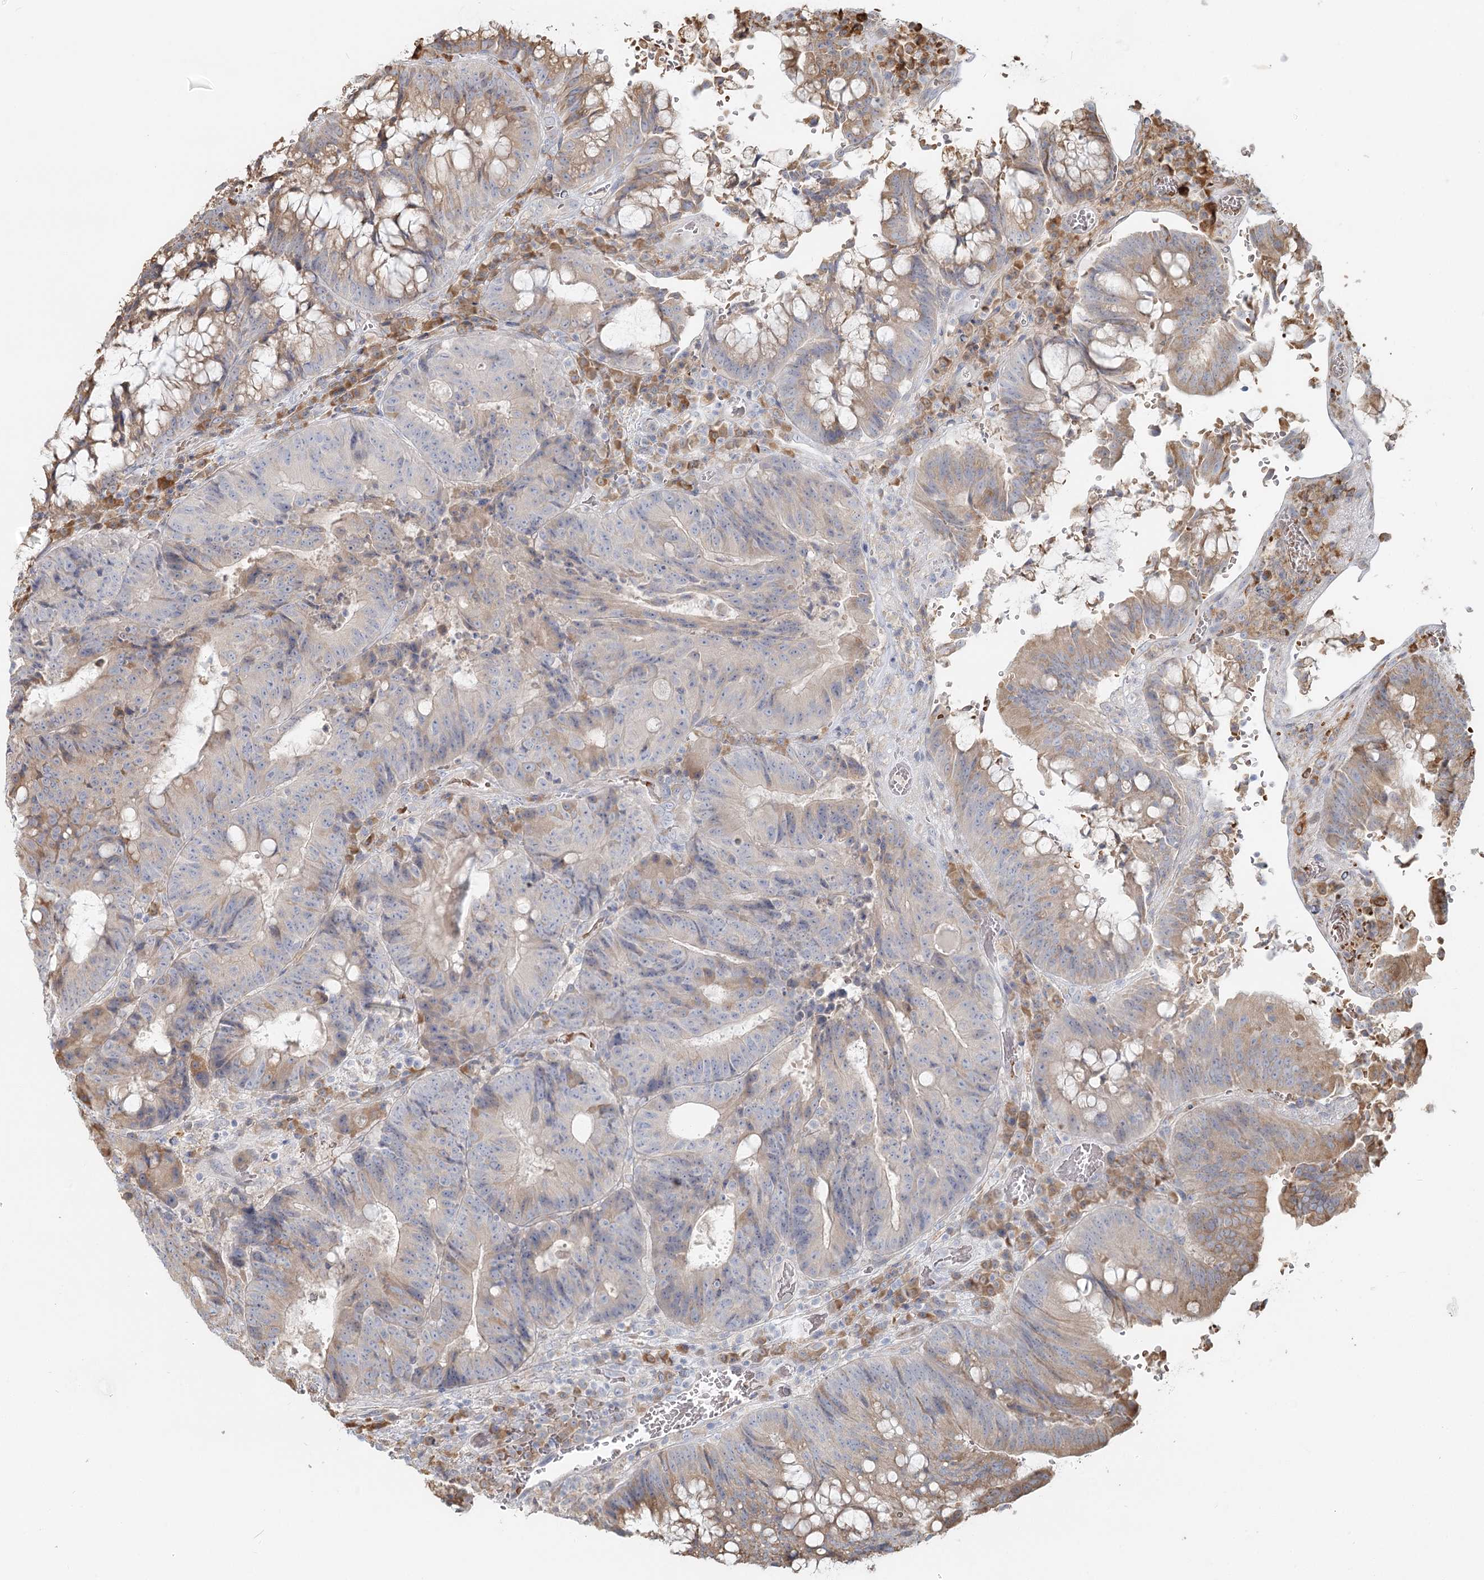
{"staining": {"intensity": "weak", "quantity": "25%-75%", "location": "cytoplasmic/membranous"}, "tissue": "colorectal cancer", "cell_type": "Tumor cells", "image_type": "cancer", "snomed": [{"axis": "morphology", "description": "Adenocarcinoma, NOS"}, {"axis": "topography", "description": "Rectum"}], "caption": "Immunohistochemistry staining of colorectal cancer (adenocarcinoma), which reveals low levels of weak cytoplasmic/membranous staining in about 25%-75% of tumor cells indicating weak cytoplasmic/membranous protein expression. The staining was performed using DAB (brown) for protein detection and nuclei were counterstained in hematoxylin (blue).", "gene": "ANKRD16", "patient": {"sex": "male", "age": 69}}